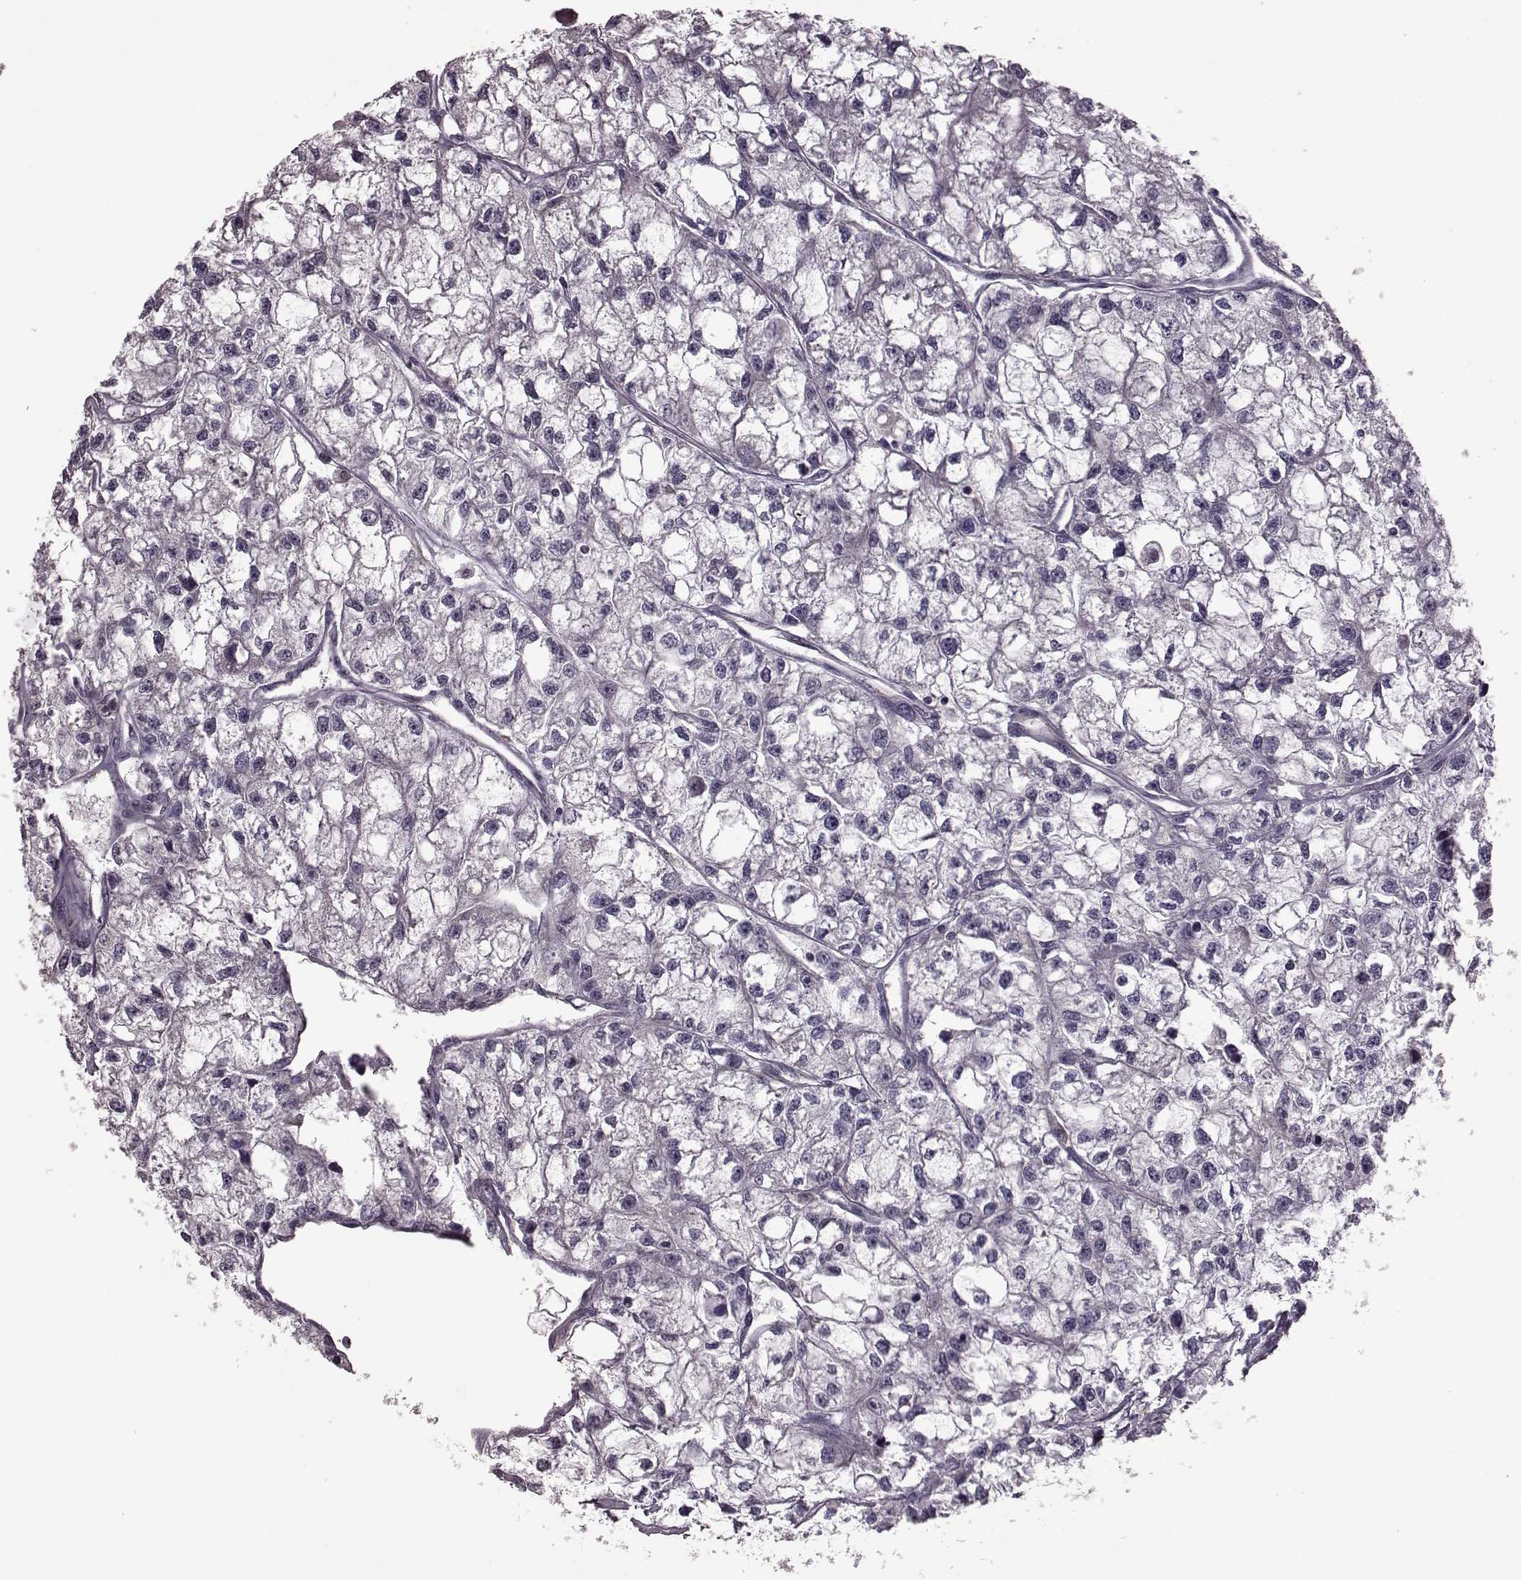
{"staining": {"intensity": "negative", "quantity": "none", "location": "none"}, "tissue": "renal cancer", "cell_type": "Tumor cells", "image_type": "cancer", "snomed": [{"axis": "morphology", "description": "Adenocarcinoma, NOS"}, {"axis": "topography", "description": "Kidney"}], "caption": "Immunohistochemistry (IHC) of human renal cancer (adenocarcinoma) demonstrates no staining in tumor cells.", "gene": "CDC42SE1", "patient": {"sex": "male", "age": 56}}